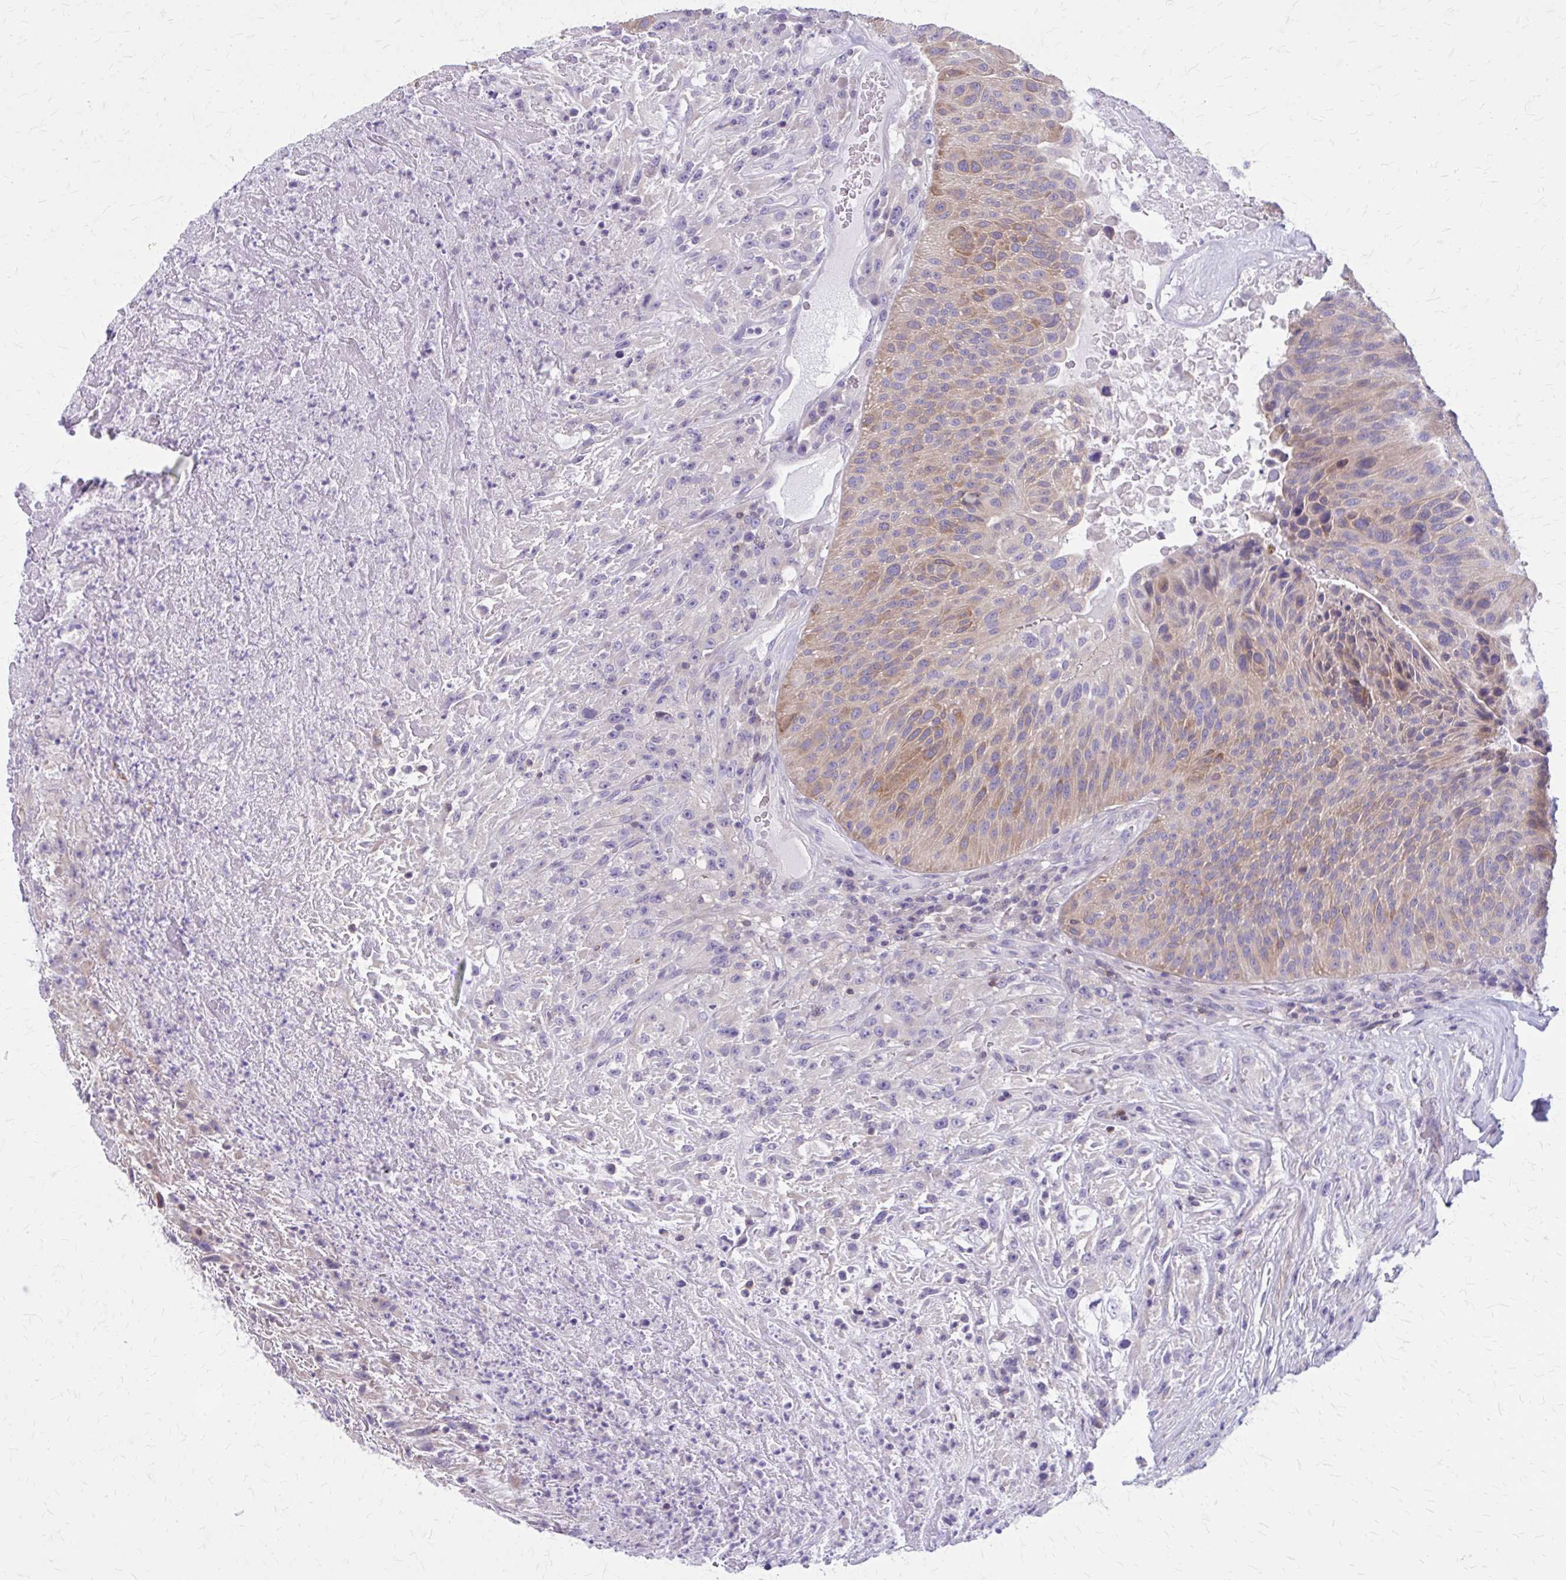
{"staining": {"intensity": "moderate", "quantity": "<25%", "location": "cytoplasmic/membranous"}, "tissue": "urothelial cancer", "cell_type": "Tumor cells", "image_type": "cancer", "snomed": [{"axis": "morphology", "description": "Urothelial carcinoma, High grade"}, {"axis": "topography", "description": "Urinary bladder"}], "caption": "Immunohistochemical staining of human urothelial cancer reveals moderate cytoplasmic/membranous protein staining in about <25% of tumor cells.", "gene": "PITPNM1", "patient": {"sex": "male", "age": 66}}